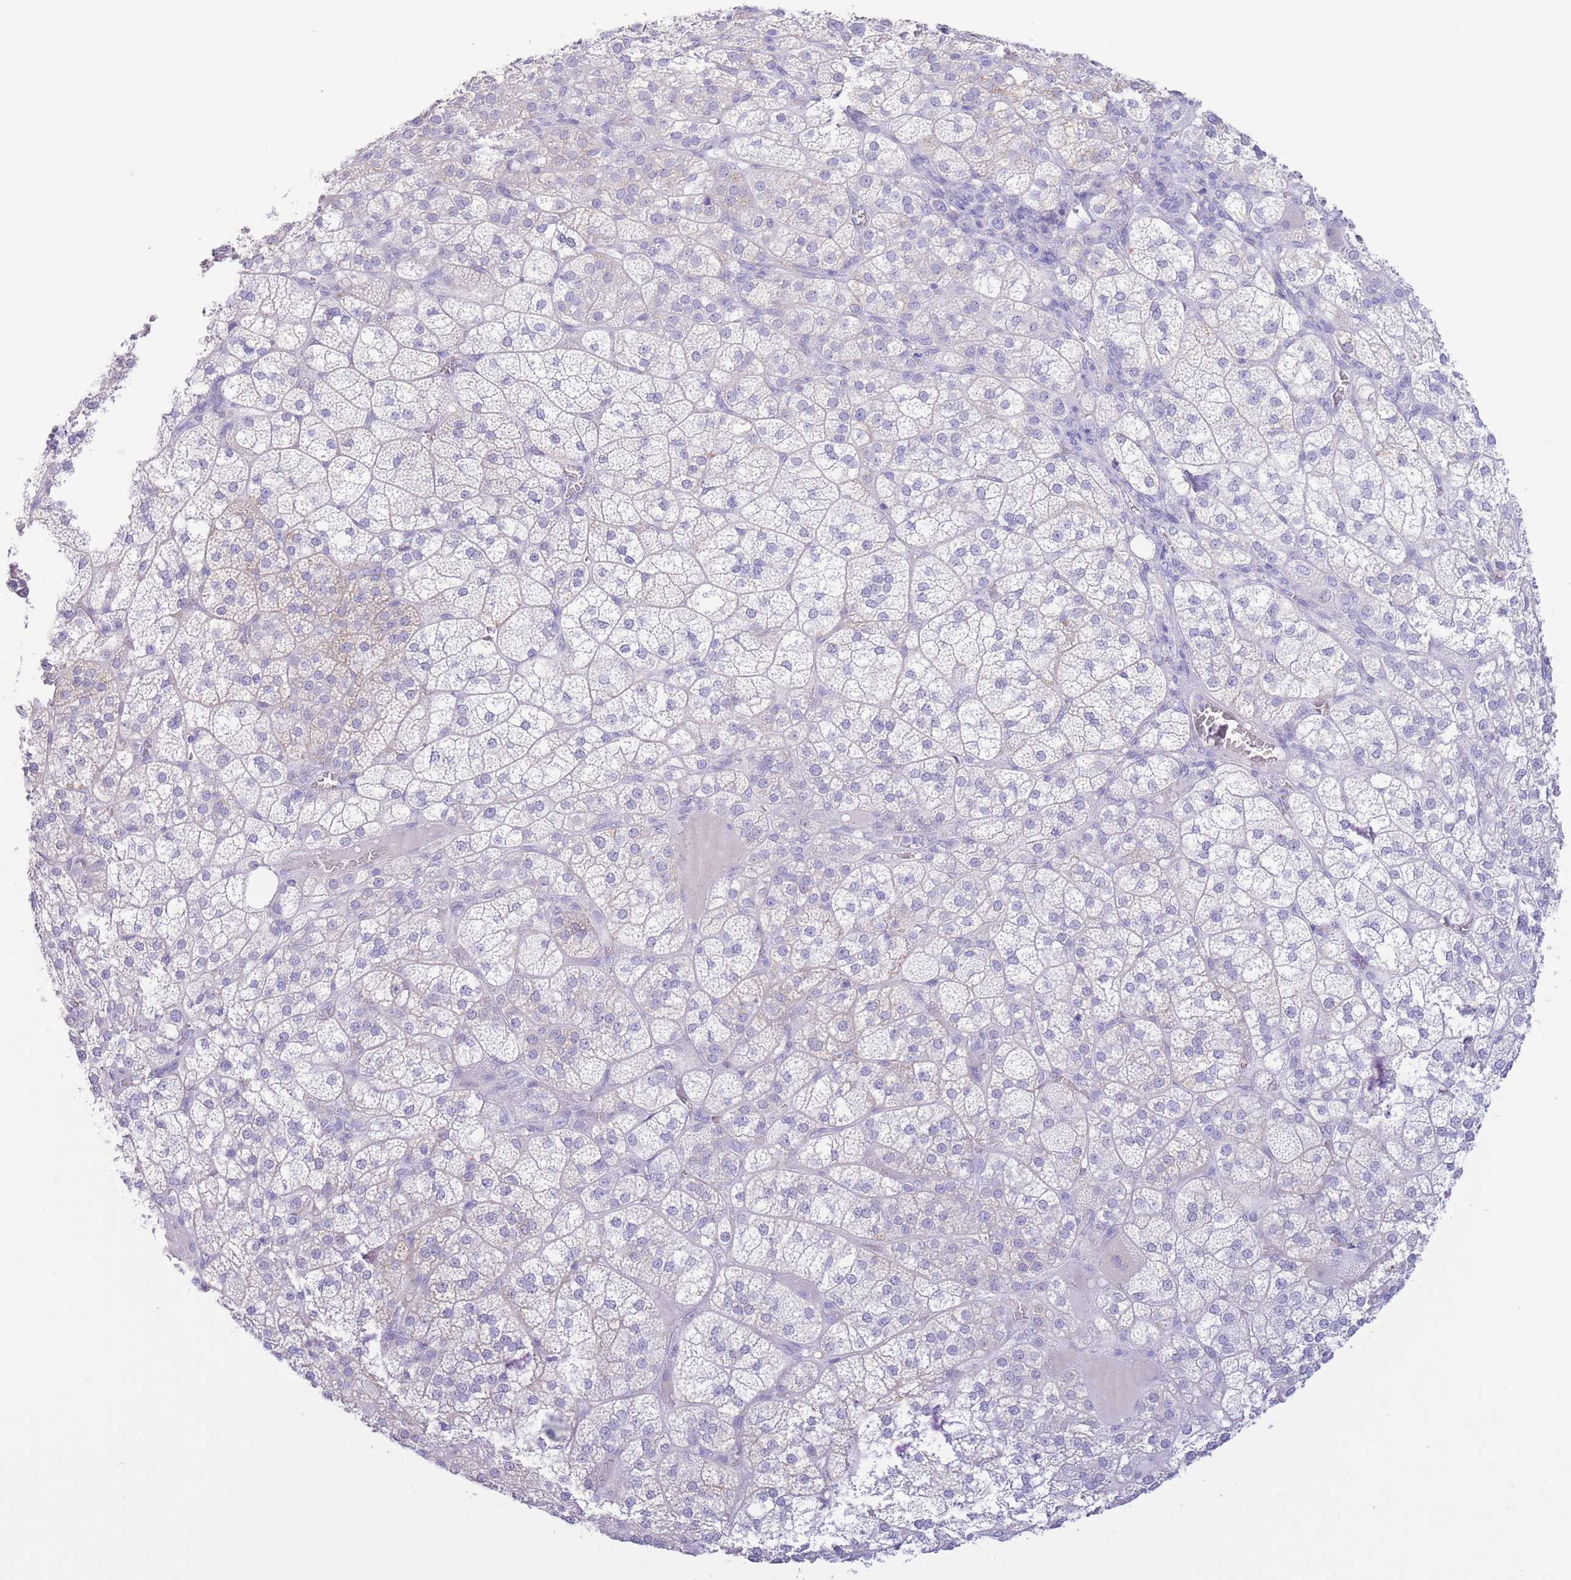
{"staining": {"intensity": "moderate", "quantity": "<25%", "location": "cytoplasmic/membranous"}, "tissue": "adrenal gland", "cell_type": "Glandular cells", "image_type": "normal", "snomed": [{"axis": "morphology", "description": "Normal tissue, NOS"}, {"axis": "topography", "description": "Adrenal gland"}], "caption": "An immunohistochemistry image of unremarkable tissue is shown. Protein staining in brown labels moderate cytoplasmic/membranous positivity in adrenal gland within glandular cells. The staining was performed using DAB (3,3'-diaminobenzidine), with brown indicating positive protein expression. Nuclei are stained blue with hematoxylin.", "gene": "PKLR", "patient": {"sex": "female", "age": 60}}